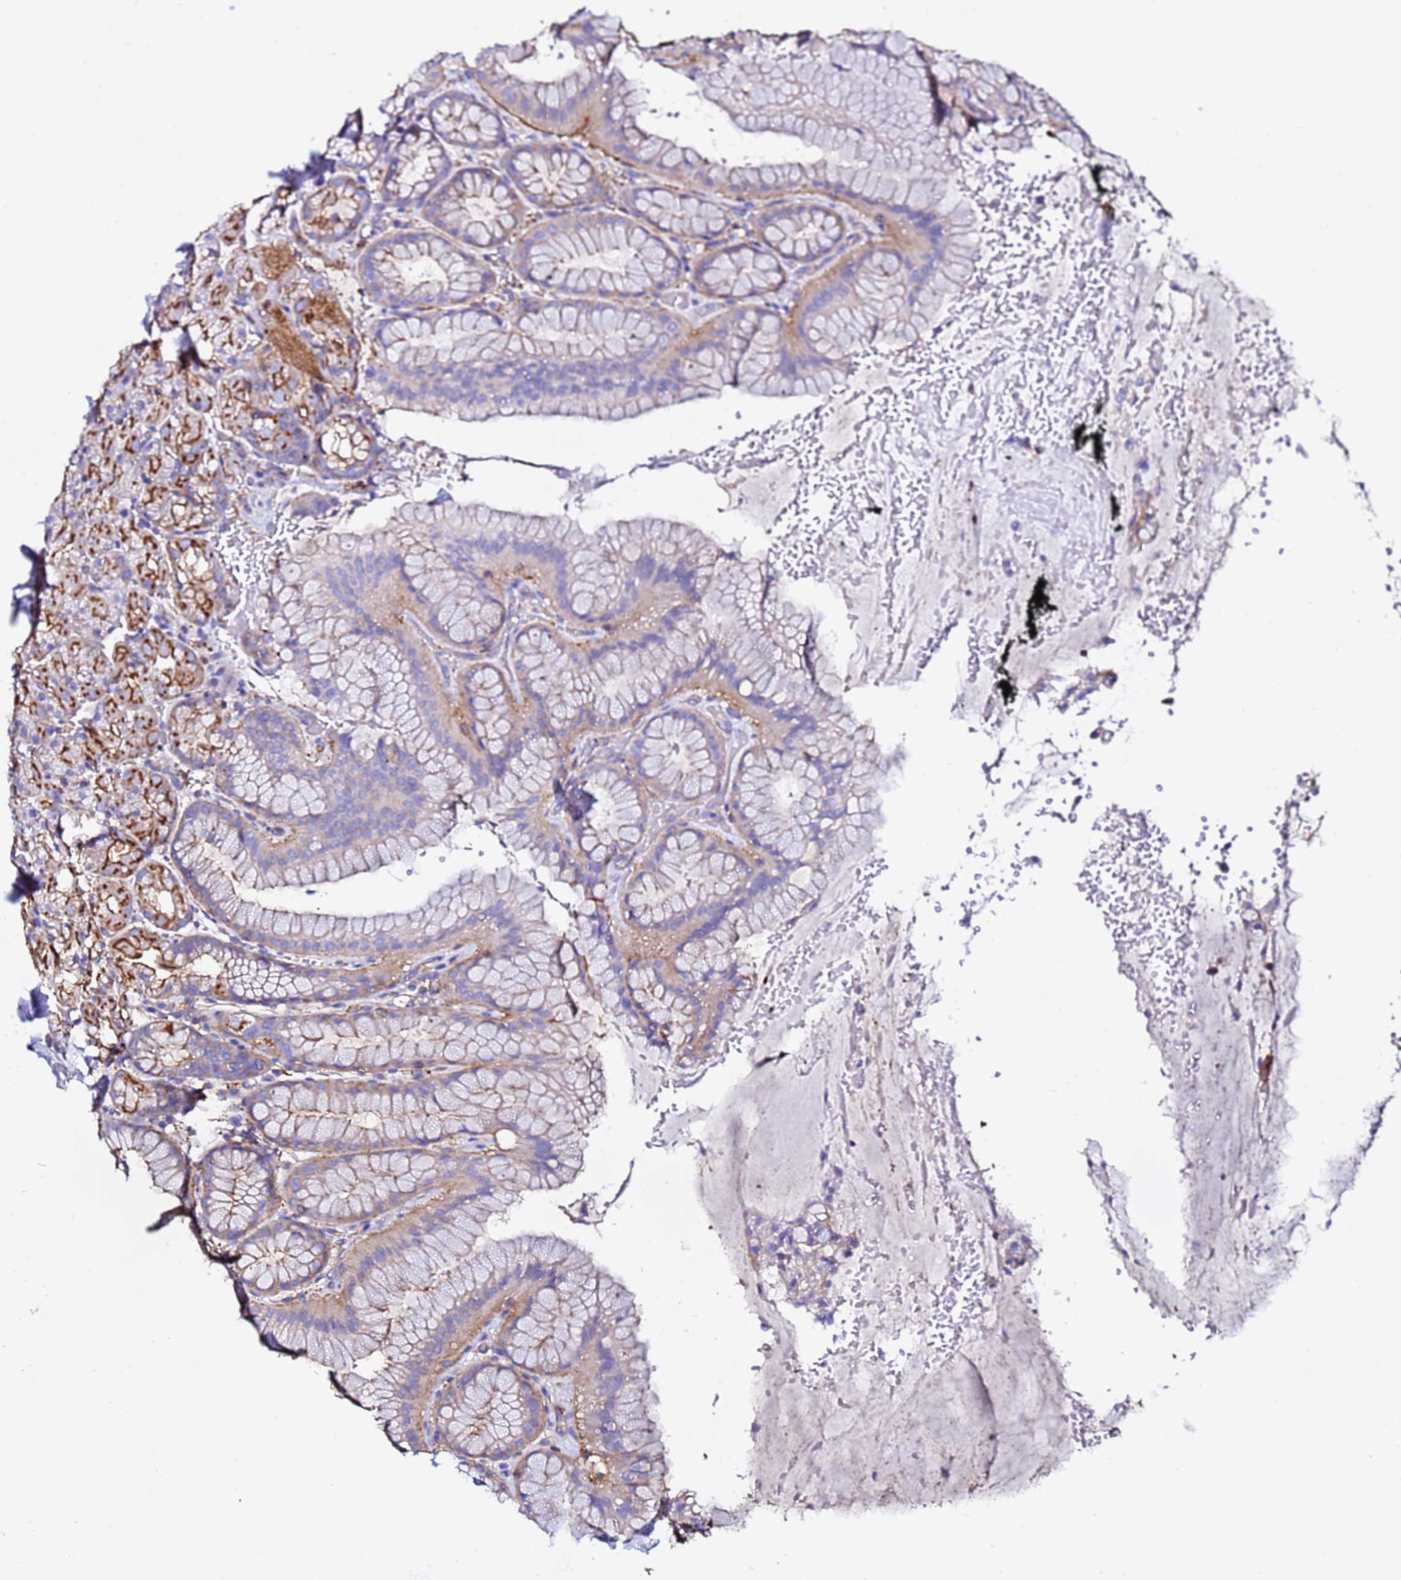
{"staining": {"intensity": "strong", "quantity": "<25%", "location": "cytoplasmic/membranous"}, "tissue": "stomach", "cell_type": "Glandular cells", "image_type": "normal", "snomed": [{"axis": "morphology", "description": "Normal tissue, NOS"}, {"axis": "topography", "description": "Stomach, upper"}, {"axis": "topography", "description": "Stomach, lower"}], "caption": "The photomicrograph shows immunohistochemical staining of unremarkable stomach. There is strong cytoplasmic/membranous expression is appreciated in about <25% of glandular cells.", "gene": "ACTA1", "patient": {"sex": "male", "age": 67}}